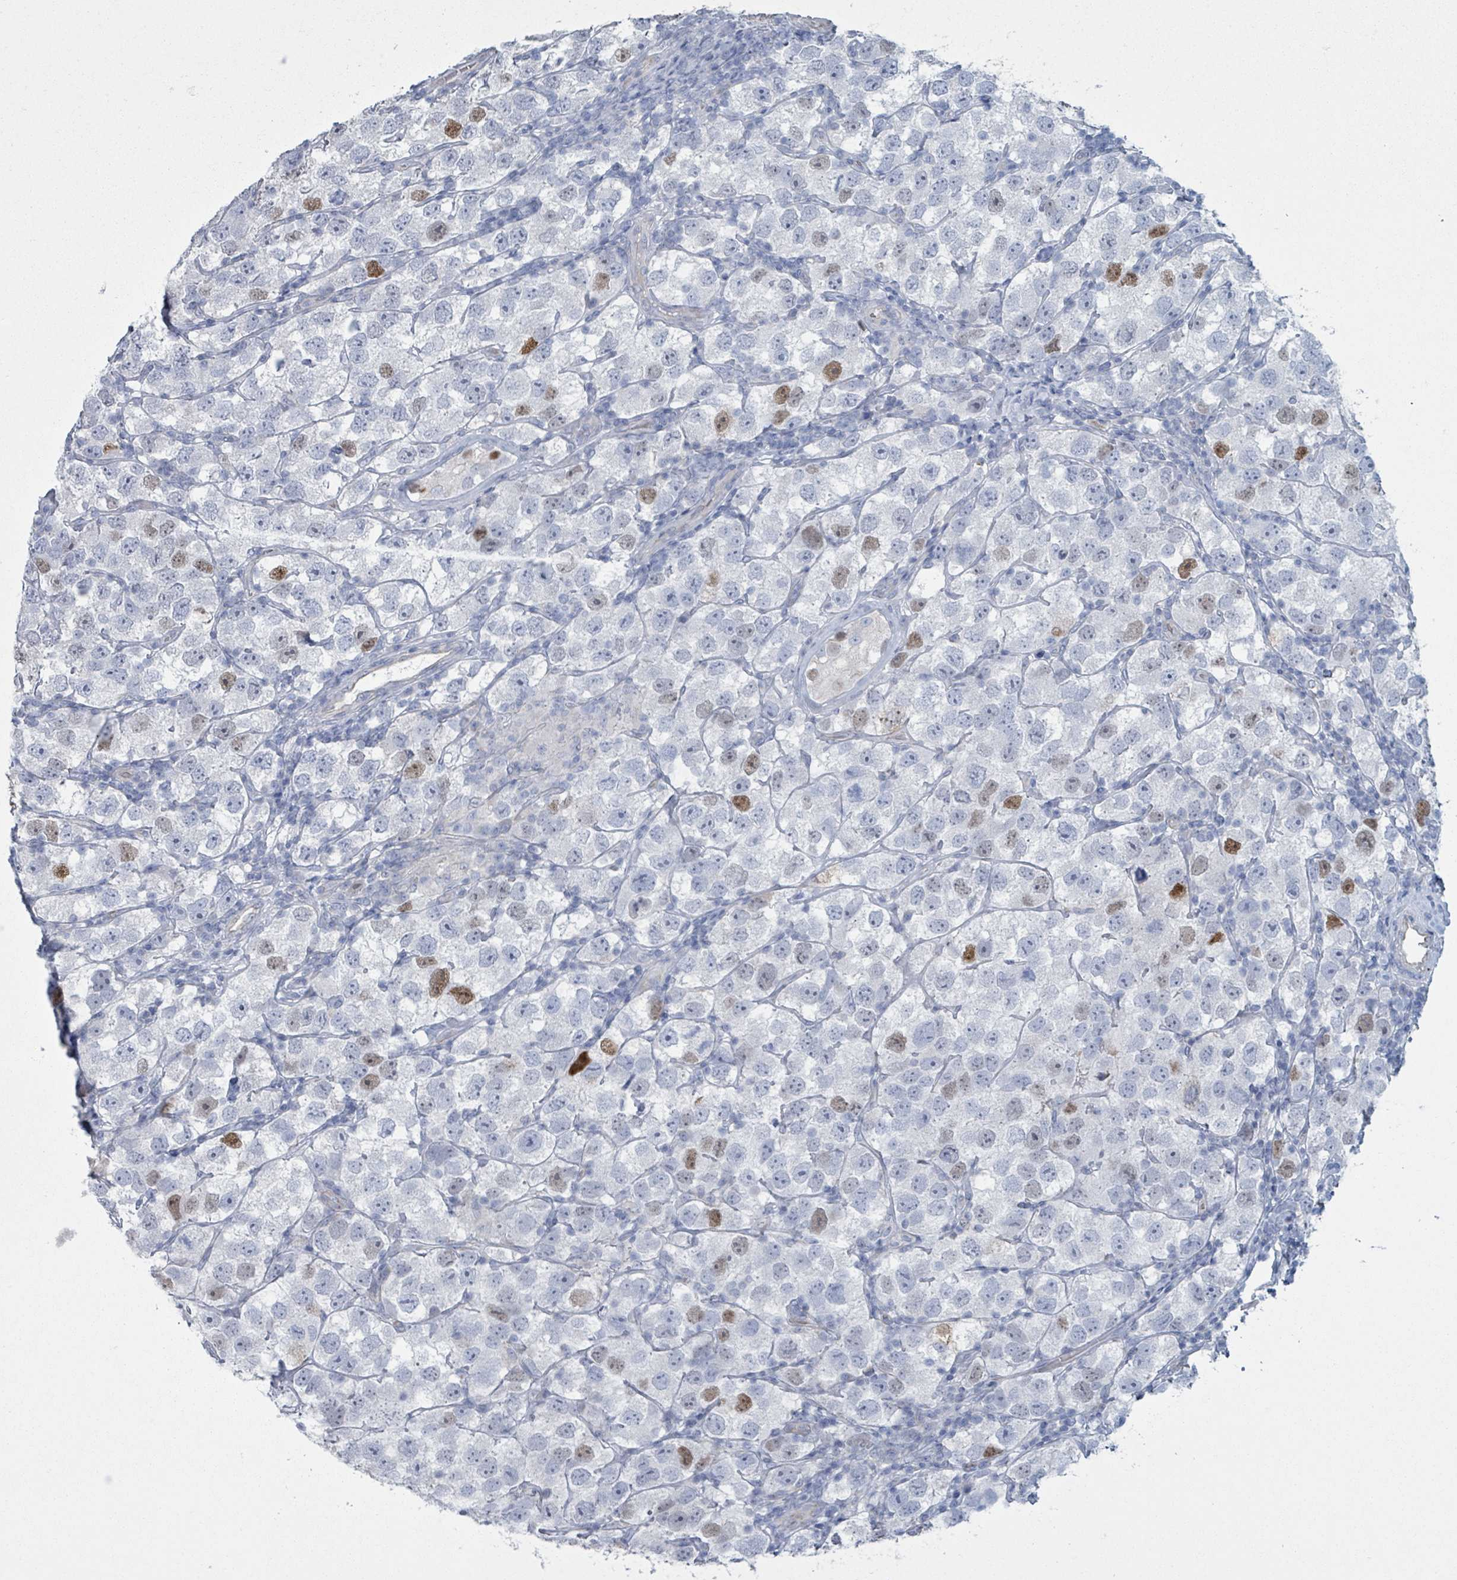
{"staining": {"intensity": "moderate", "quantity": "<25%", "location": "nuclear"}, "tissue": "testis cancer", "cell_type": "Tumor cells", "image_type": "cancer", "snomed": [{"axis": "morphology", "description": "Seminoma, NOS"}, {"axis": "topography", "description": "Testis"}], "caption": "This is an image of immunohistochemistry staining of testis seminoma, which shows moderate expression in the nuclear of tumor cells.", "gene": "CT45A5", "patient": {"sex": "male", "age": 26}}